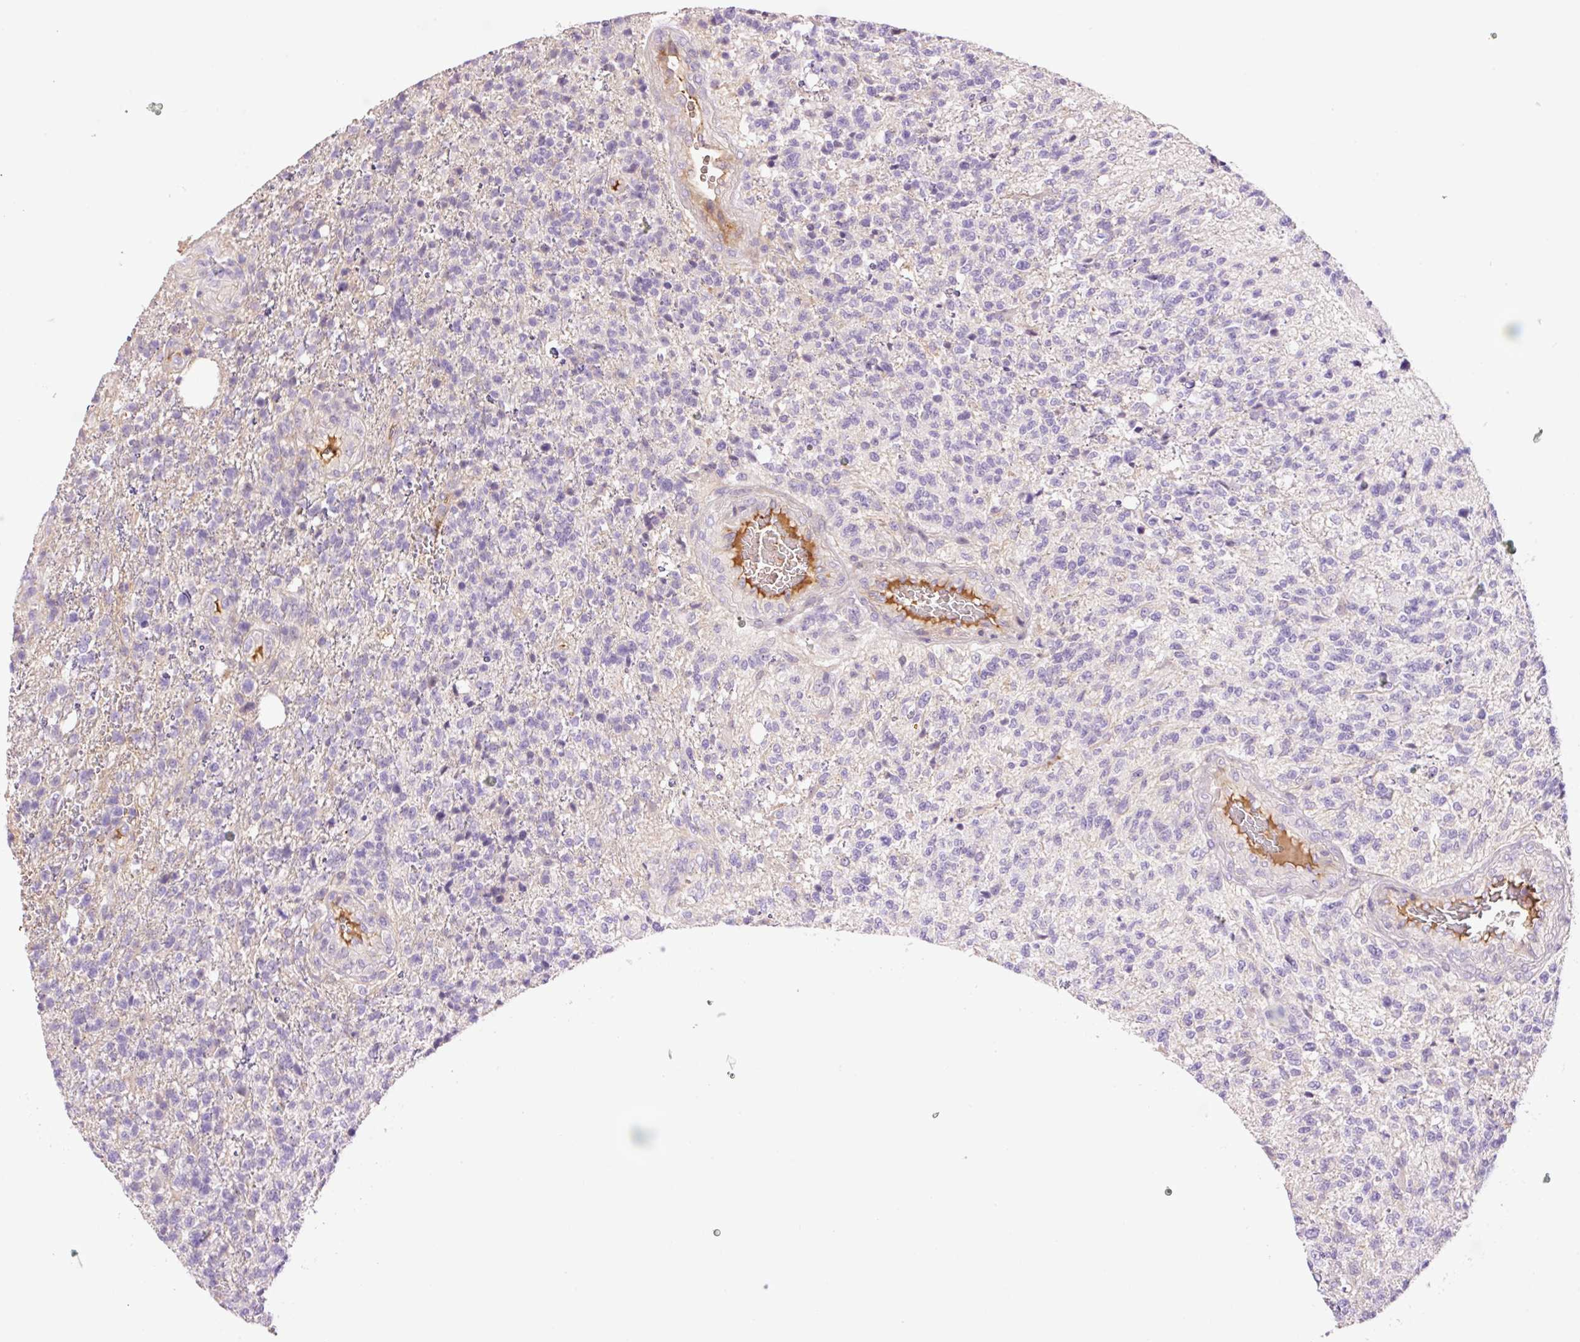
{"staining": {"intensity": "negative", "quantity": "none", "location": "none"}, "tissue": "glioma", "cell_type": "Tumor cells", "image_type": "cancer", "snomed": [{"axis": "morphology", "description": "Glioma, malignant, High grade"}, {"axis": "topography", "description": "Brain"}], "caption": "DAB (3,3'-diaminobenzidine) immunohistochemical staining of malignant glioma (high-grade) shows no significant staining in tumor cells.", "gene": "TMEM235", "patient": {"sex": "male", "age": 56}}